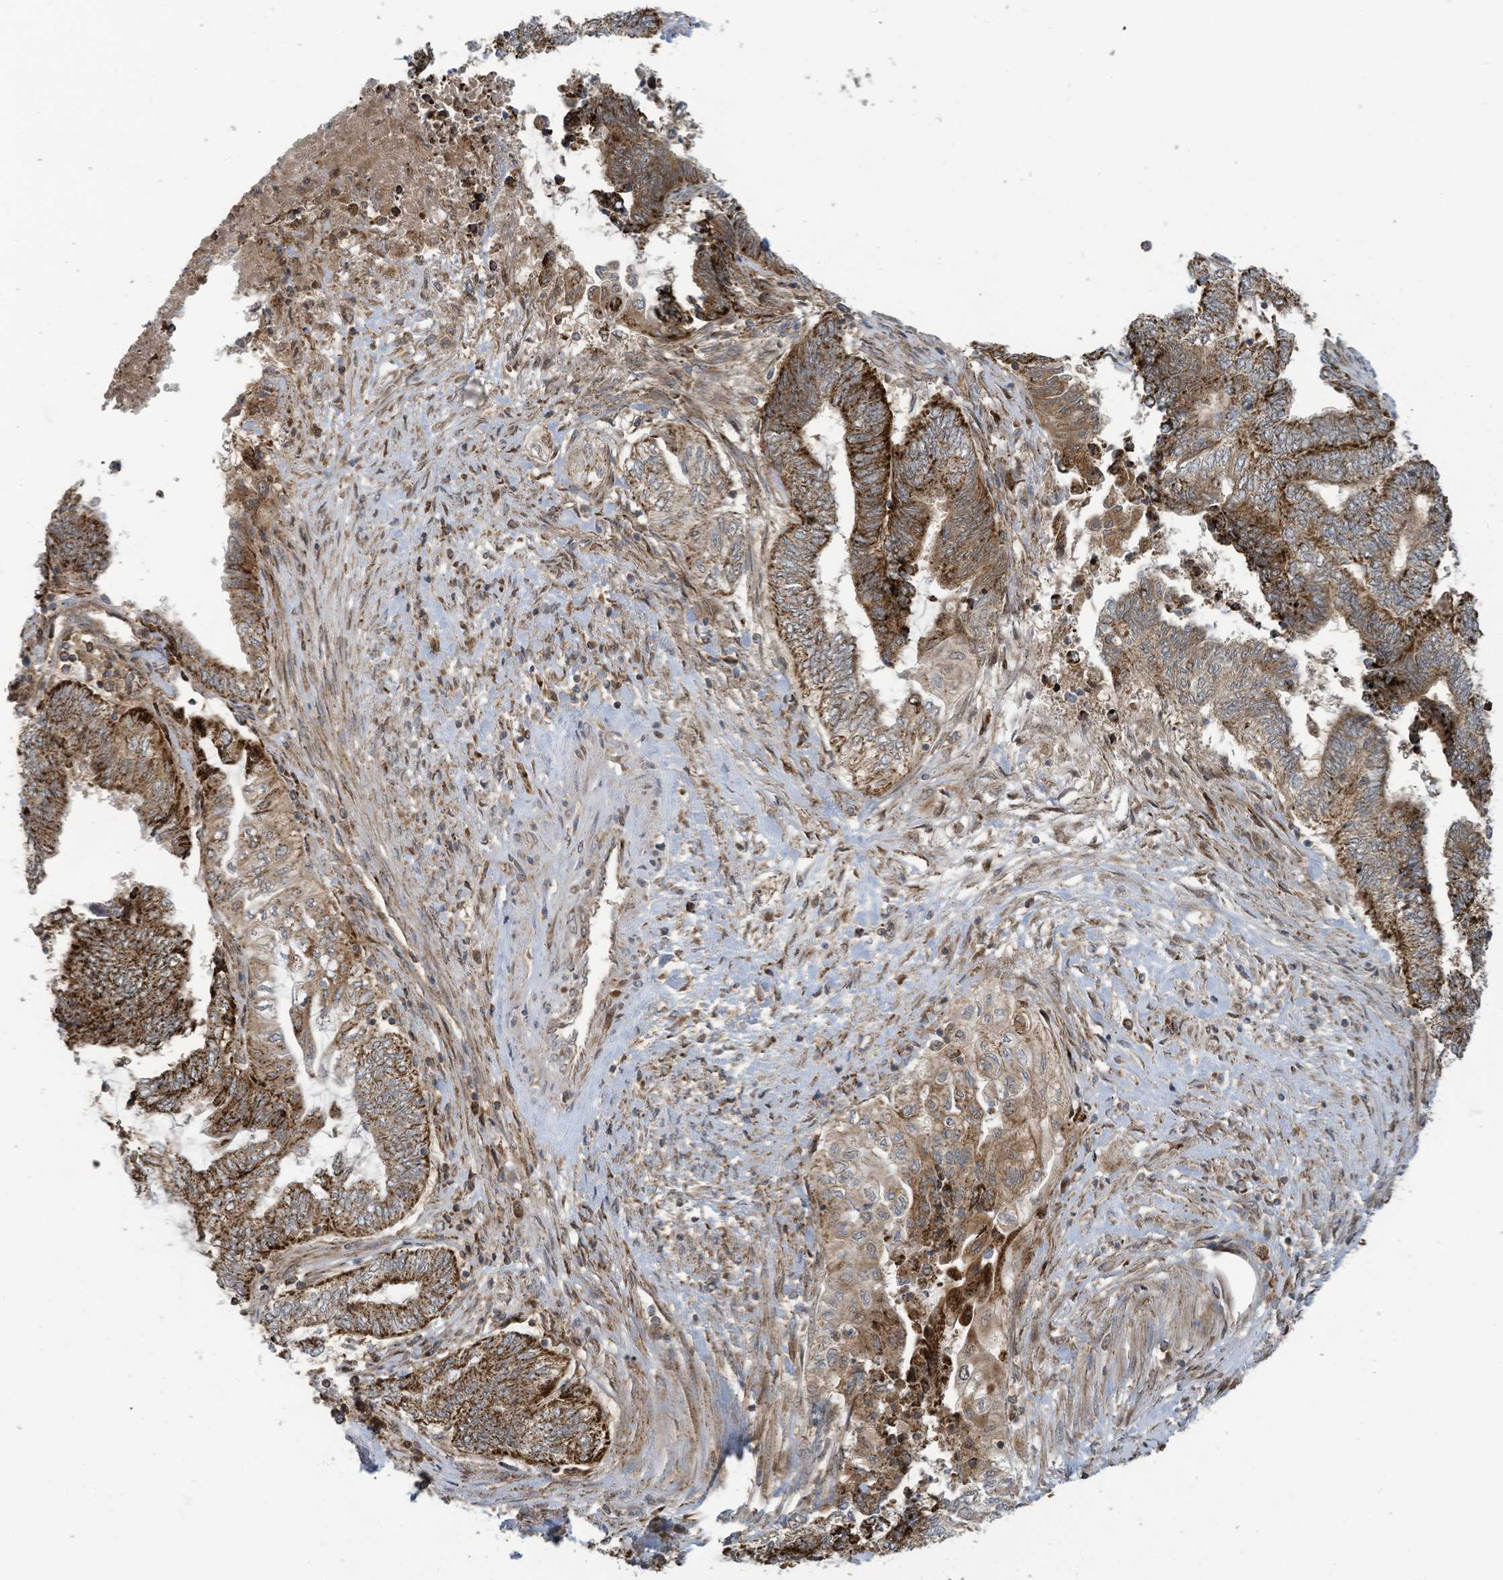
{"staining": {"intensity": "strong", "quantity": ">75%", "location": "cytoplasmic/membranous"}, "tissue": "endometrial cancer", "cell_type": "Tumor cells", "image_type": "cancer", "snomed": [{"axis": "morphology", "description": "Adenocarcinoma, NOS"}, {"axis": "topography", "description": "Uterus"}, {"axis": "topography", "description": "Endometrium"}], "caption": "This image reveals adenocarcinoma (endometrial) stained with IHC to label a protein in brown. The cytoplasmic/membranous of tumor cells show strong positivity for the protein. Nuclei are counter-stained blue.", "gene": "COX10", "patient": {"sex": "female", "age": 70}}